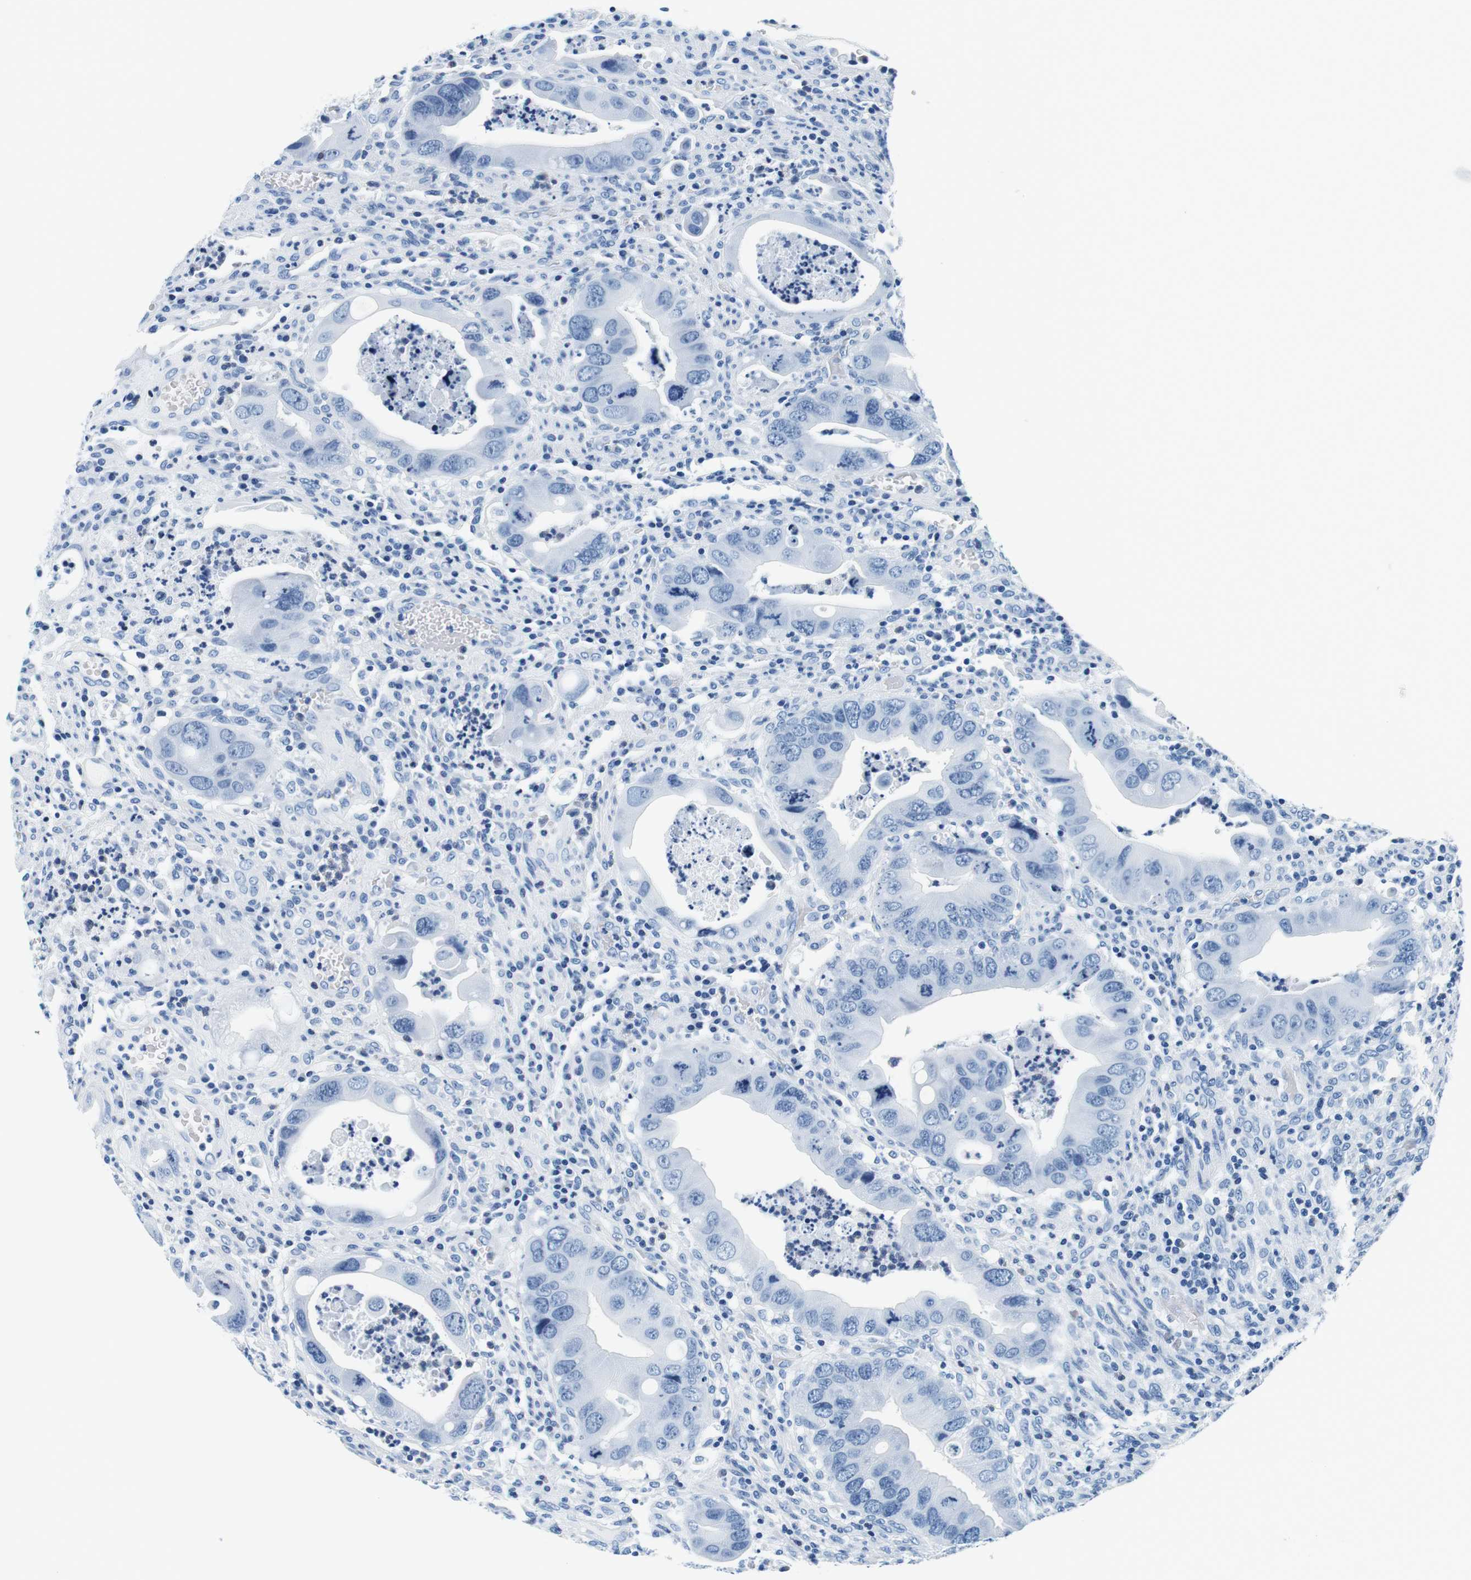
{"staining": {"intensity": "negative", "quantity": "none", "location": "none"}, "tissue": "colorectal cancer", "cell_type": "Tumor cells", "image_type": "cancer", "snomed": [{"axis": "morphology", "description": "Adenocarcinoma, NOS"}, {"axis": "topography", "description": "Rectum"}], "caption": "Tumor cells are negative for protein expression in human adenocarcinoma (colorectal).", "gene": "ELANE", "patient": {"sex": "female", "age": 57}}